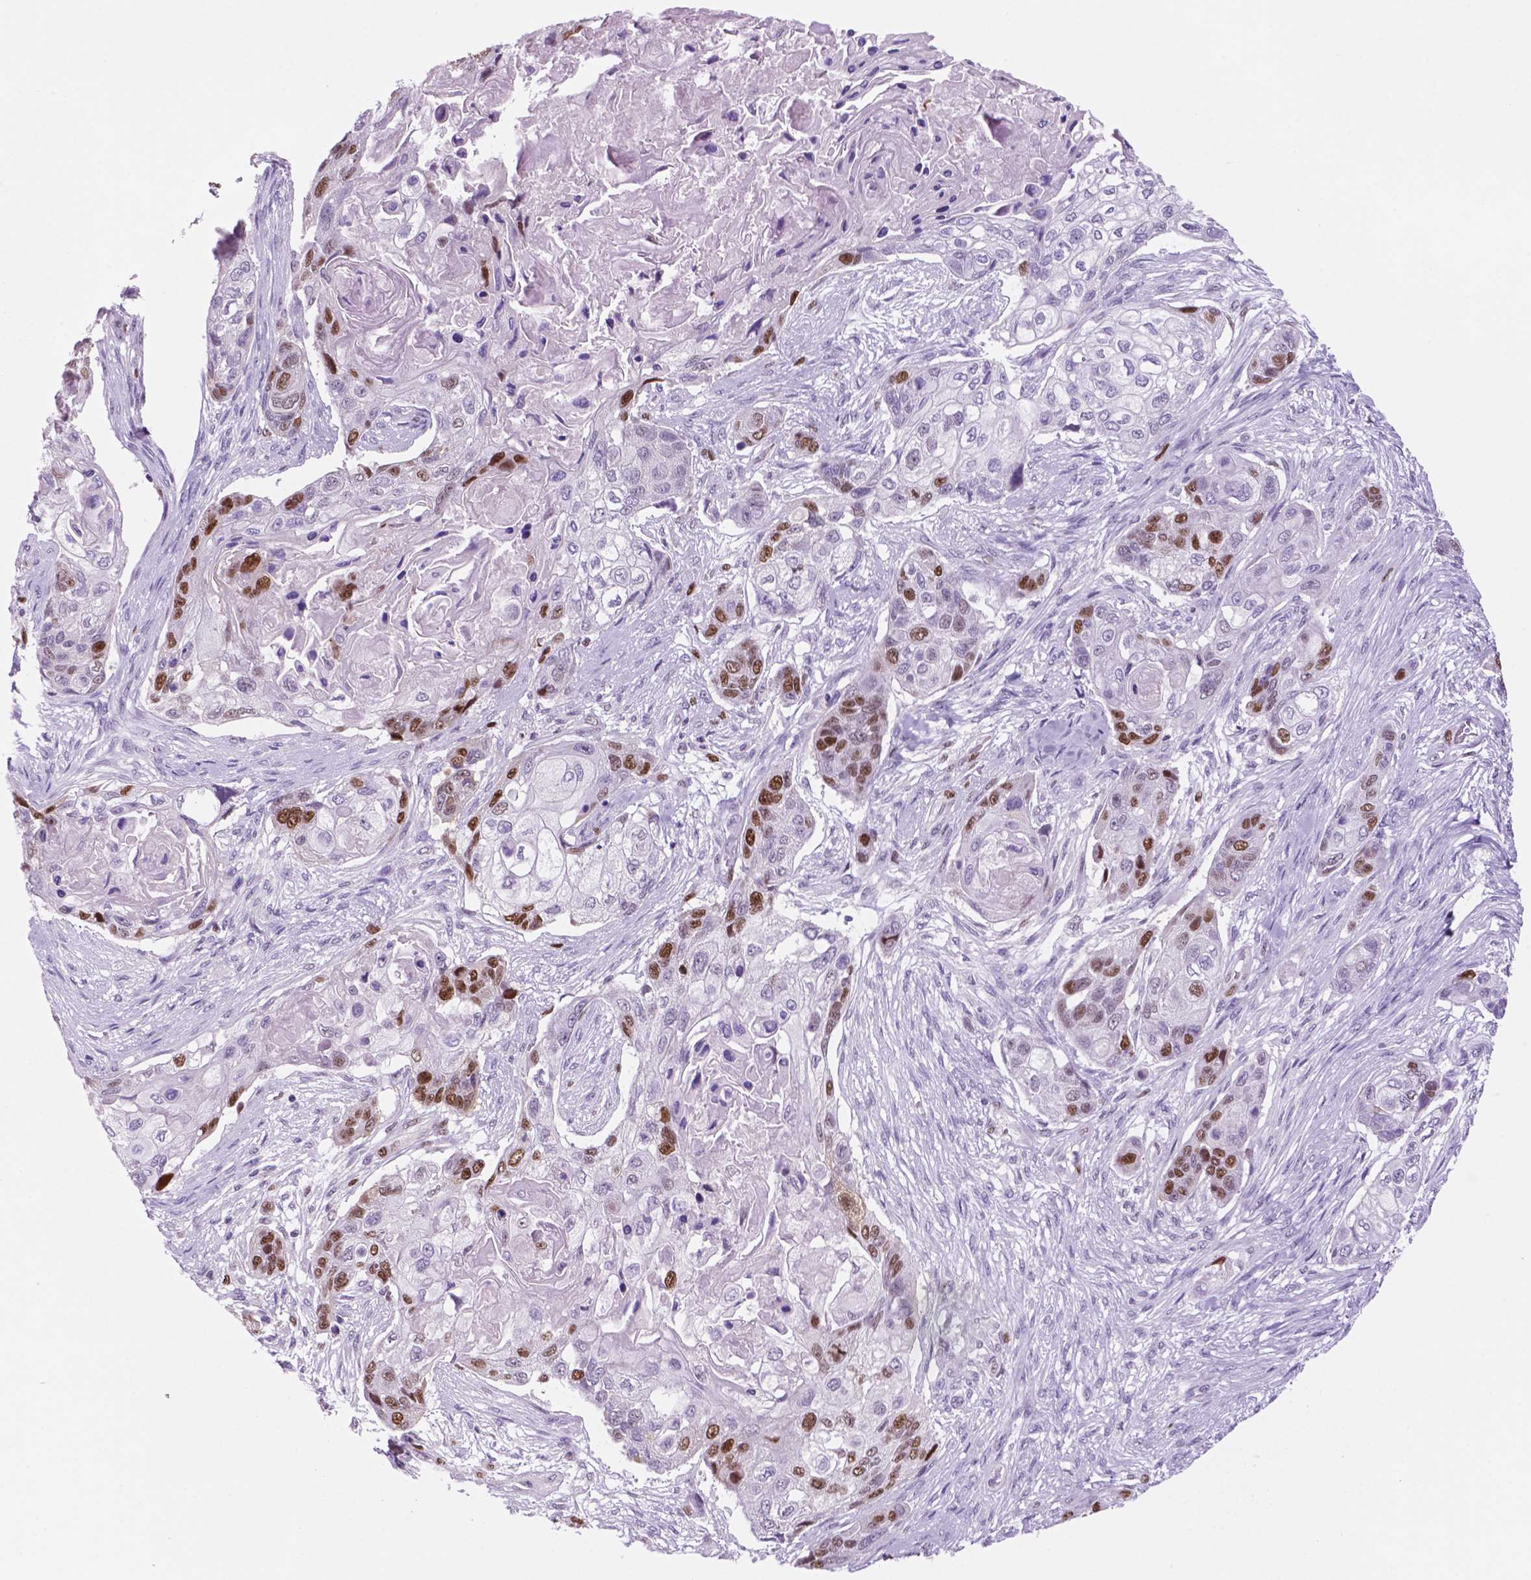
{"staining": {"intensity": "moderate", "quantity": "25%-75%", "location": "nuclear"}, "tissue": "lung cancer", "cell_type": "Tumor cells", "image_type": "cancer", "snomed": [{"axis": "morphology", "description": "Squamous cell carcinoma, NOS"}, {"axis": "topography", "description": "Lung"}], "caption": "A histopathology image of lung cancer (squamous cell carcinoma) stained for a protein reveals moderate nuclear brown staining in tumor cells. (Brightfield microscopy of DAB IHC at high magnification).", "gene": "NCAPH2", "patient": {"sex": "male", "age": 69}}